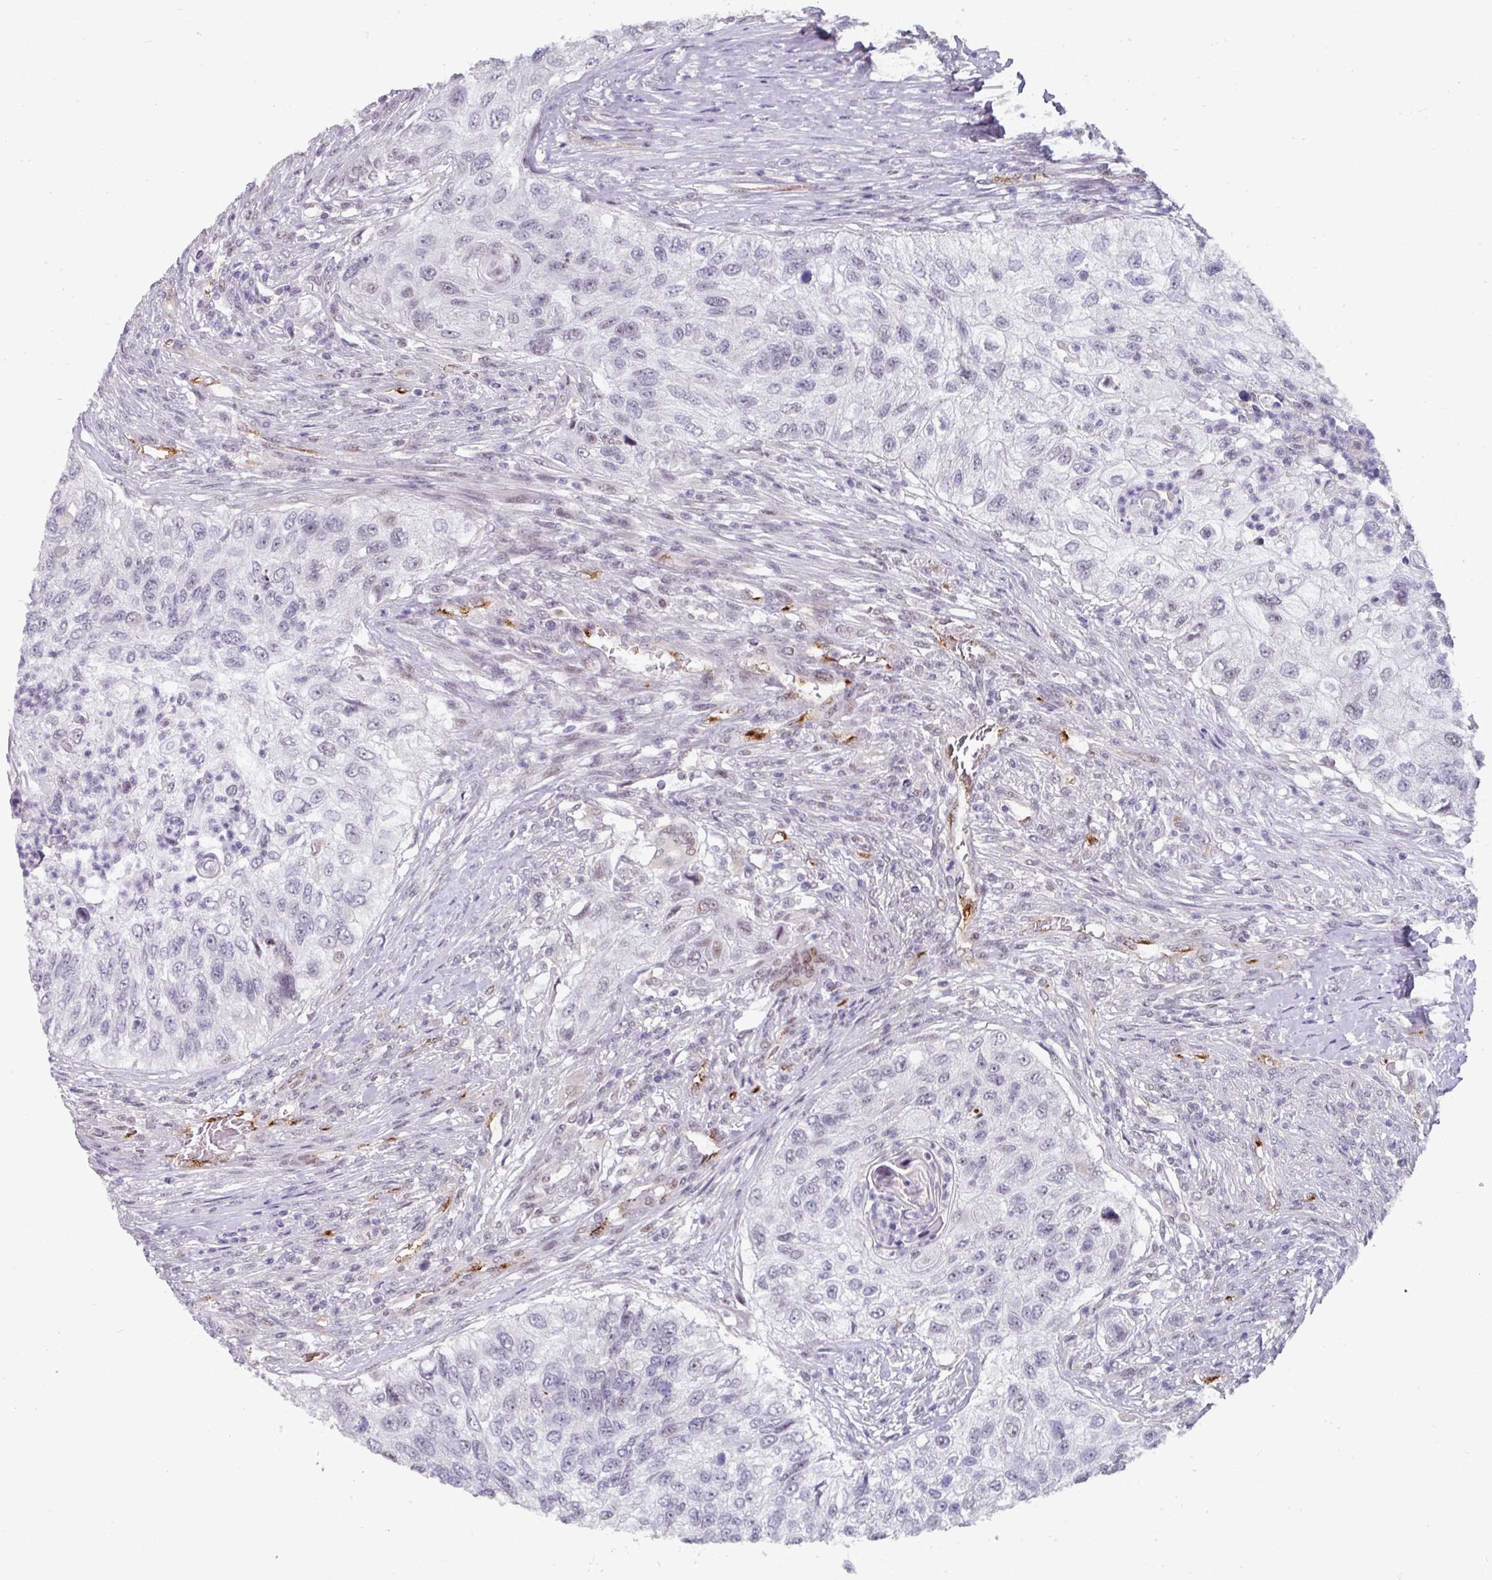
{"staining": {"intensity": "negative", "quantity": "none", "location": "none"}, "tissue": "urothelial cancer", "cell_type": "Tumor cells", "image_type": "cancer", "snomed": [{"axis": "morphology", "description": "Urothelial carcinoma, High grade"}, {"axis": "topography", "description": "Urinary bladder"}], "caption": "Tumor cells show no significant expression in high-grade urothelial carcinoma. (Immunohistochemistry (ihc), brightfield microscopy, high magnification).", "gene": "SIDT2", "patient": {"sex": "female", "age": 60}}